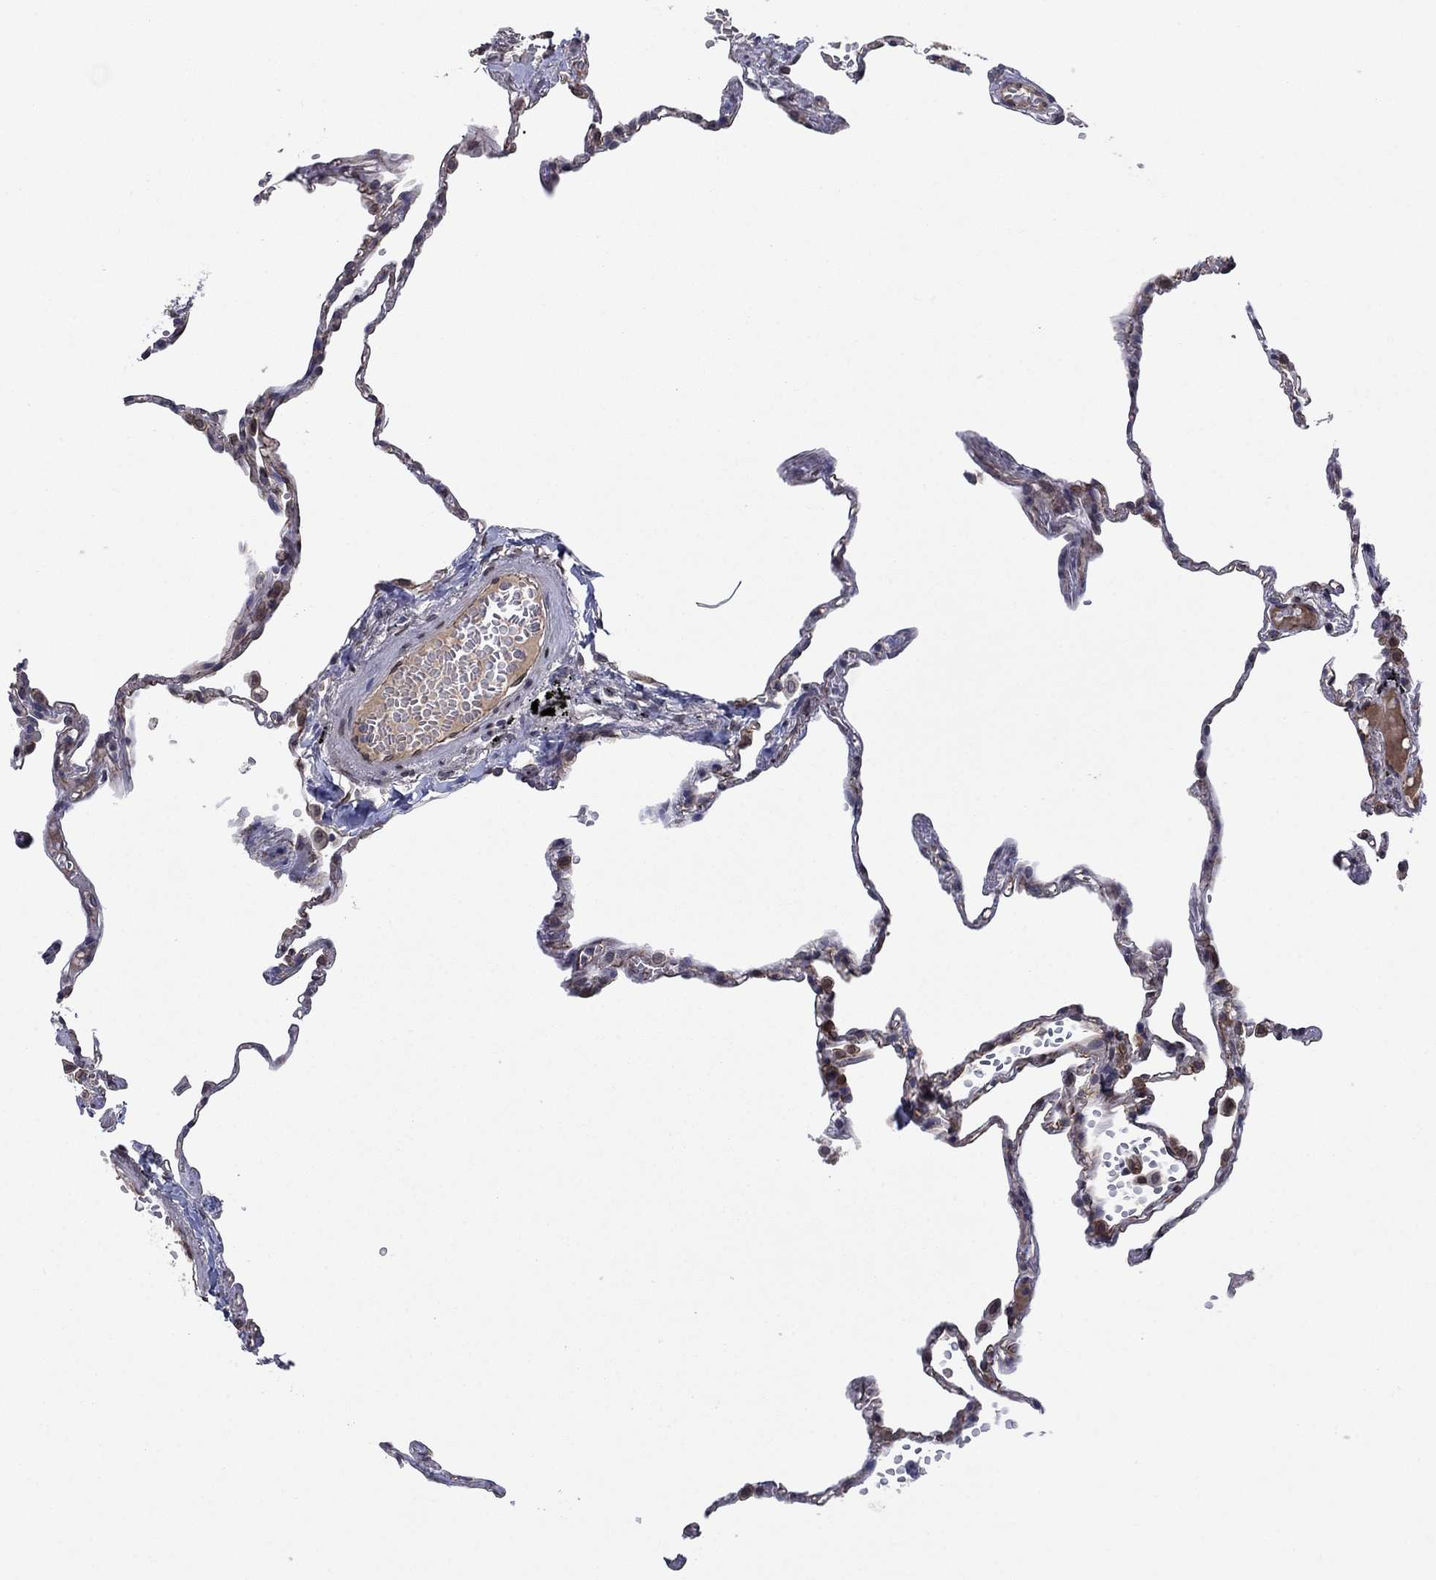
{"staining": {"intensity": "negative", "quantity": "none", "location": "none"}, "tissue": "lung", "cell_type": "Alveolar cells", "image_type": "normal", "snomed": [{"axis": "morphology", "description": "Normal tissue, NOS"}, {"axis": "topography", "description": "Lung"}], "caption": "IHC photomicrograph of benign lung: human lung stained with DAB (3,3'-diaminobenzidine) exhibits no significant protein staining in alveolar cells. (DAB IHC, high magnification).", "gene": "EMC9", "patient": {"sex": "male", "age": 78}}